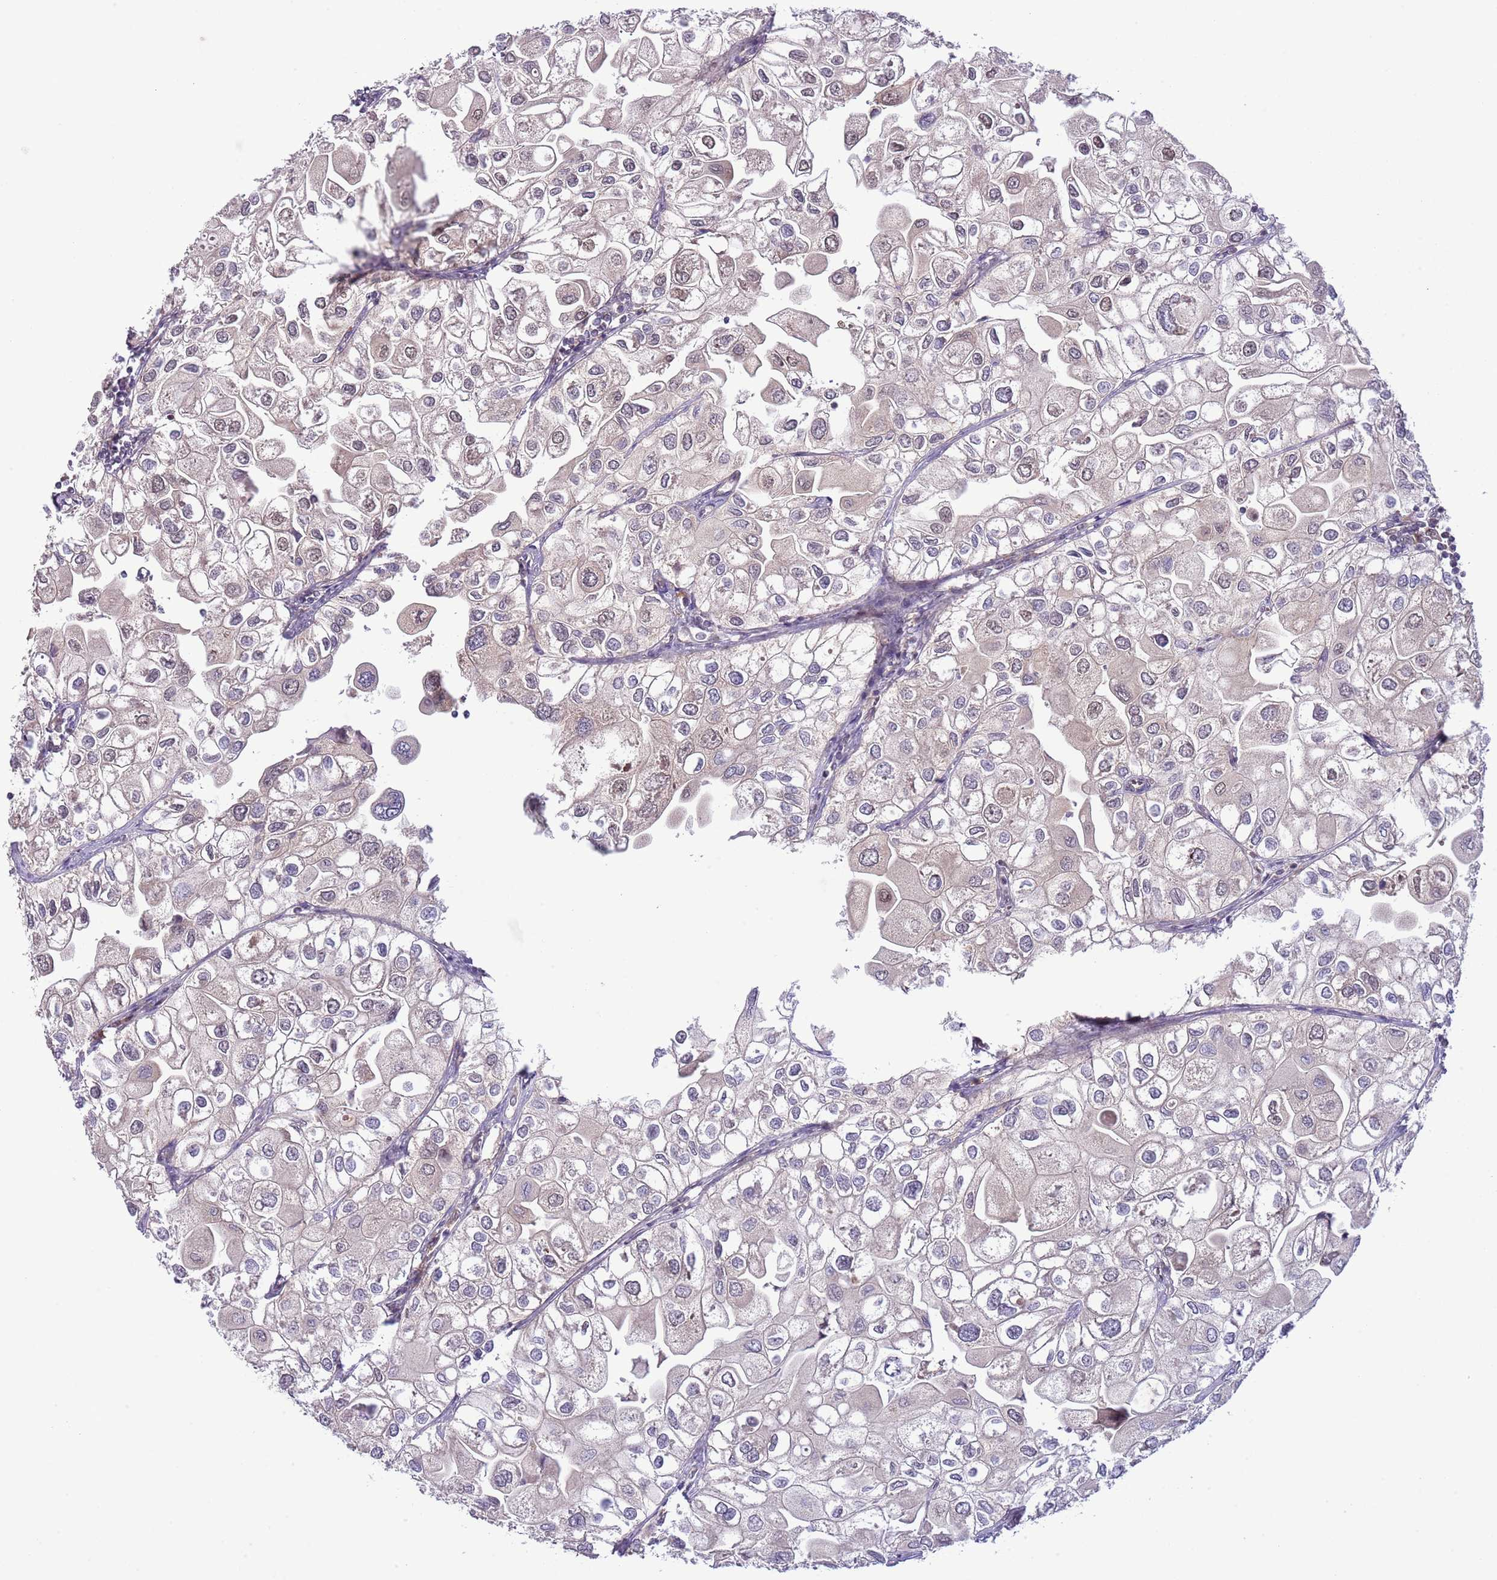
{"staining": {"intensity": "negative", "quantity": "none", "location": "none"}, "tissue": "urothelial cancer", "cell_type": "Tumor cells", "image_type": "cancer", "snomed": [{"axis": "morphology", "description": "Urothelial carcinoma, High grade"}, {"axis": "topography", "description": "Urinary bladder"}], "caption": "Protein analysis of urothelial cancer exhibits no significant staining in tumor cells.", "gene": "CHD1", "patient": {"sex": "male", "age": 64}}